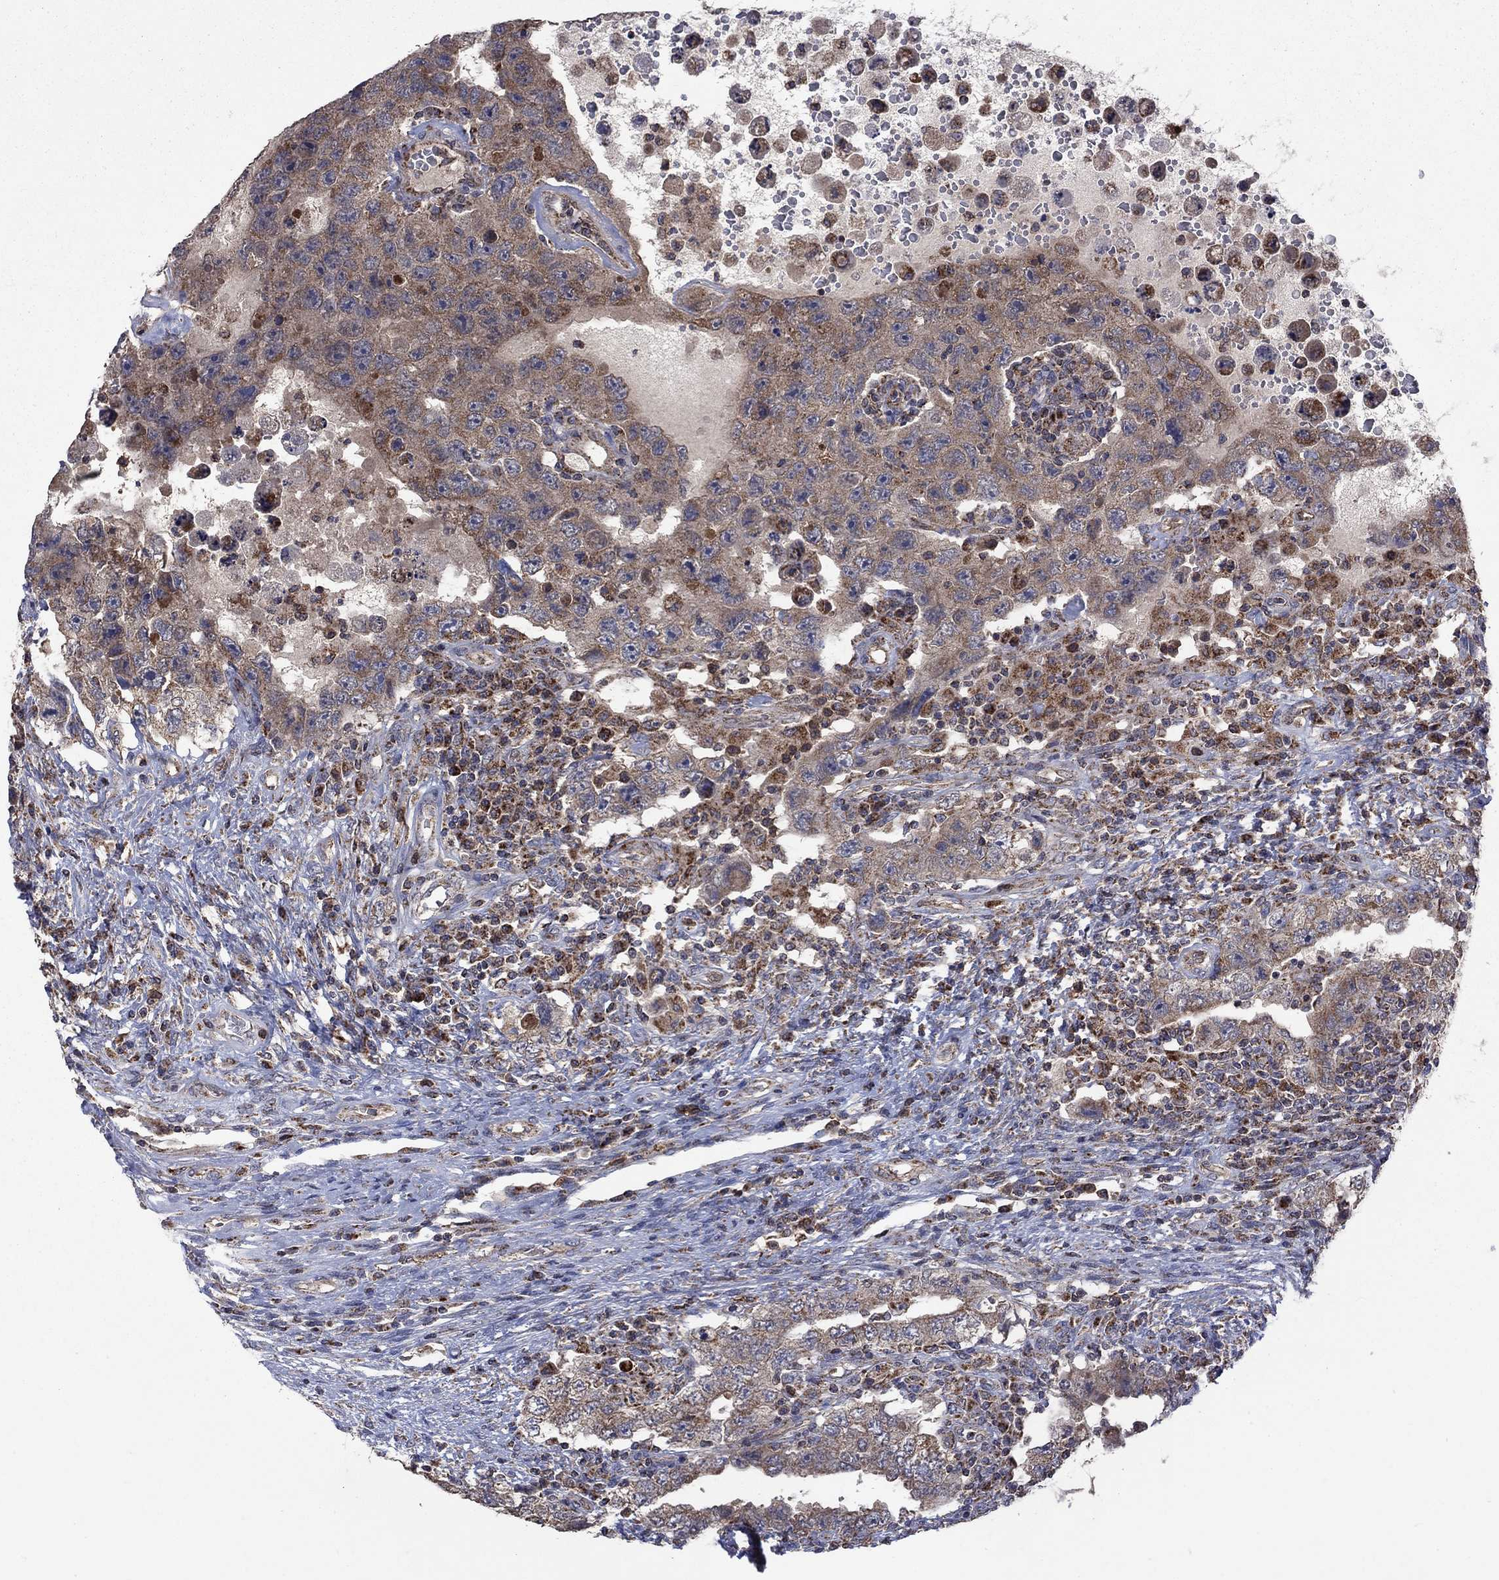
{"staining": {"intensity": "weak", "quantity": ">75%", "location": "cytoplasmic/membranous"}, "tissue": "testis cancer", "cell_type": "Tumor cells", "image_type": "cancer", "snomed": [{"axis": "morphology", "description": "Carcinoma, Embryonal, NOS"}, {"axis": "topography", "description": "Testis"}], "caption": "IHC of human embryonal carcinoma (testis) reveals low levels of weak cytoplasmic/membranous expression in about >75% of tumor cells. (Stains: DAB in brown, nuclei in blue, Microscopy: brightfield microscopy at high magnification).", "gene": "DPH1", "patient": {"sex": "male", "age": 26}}